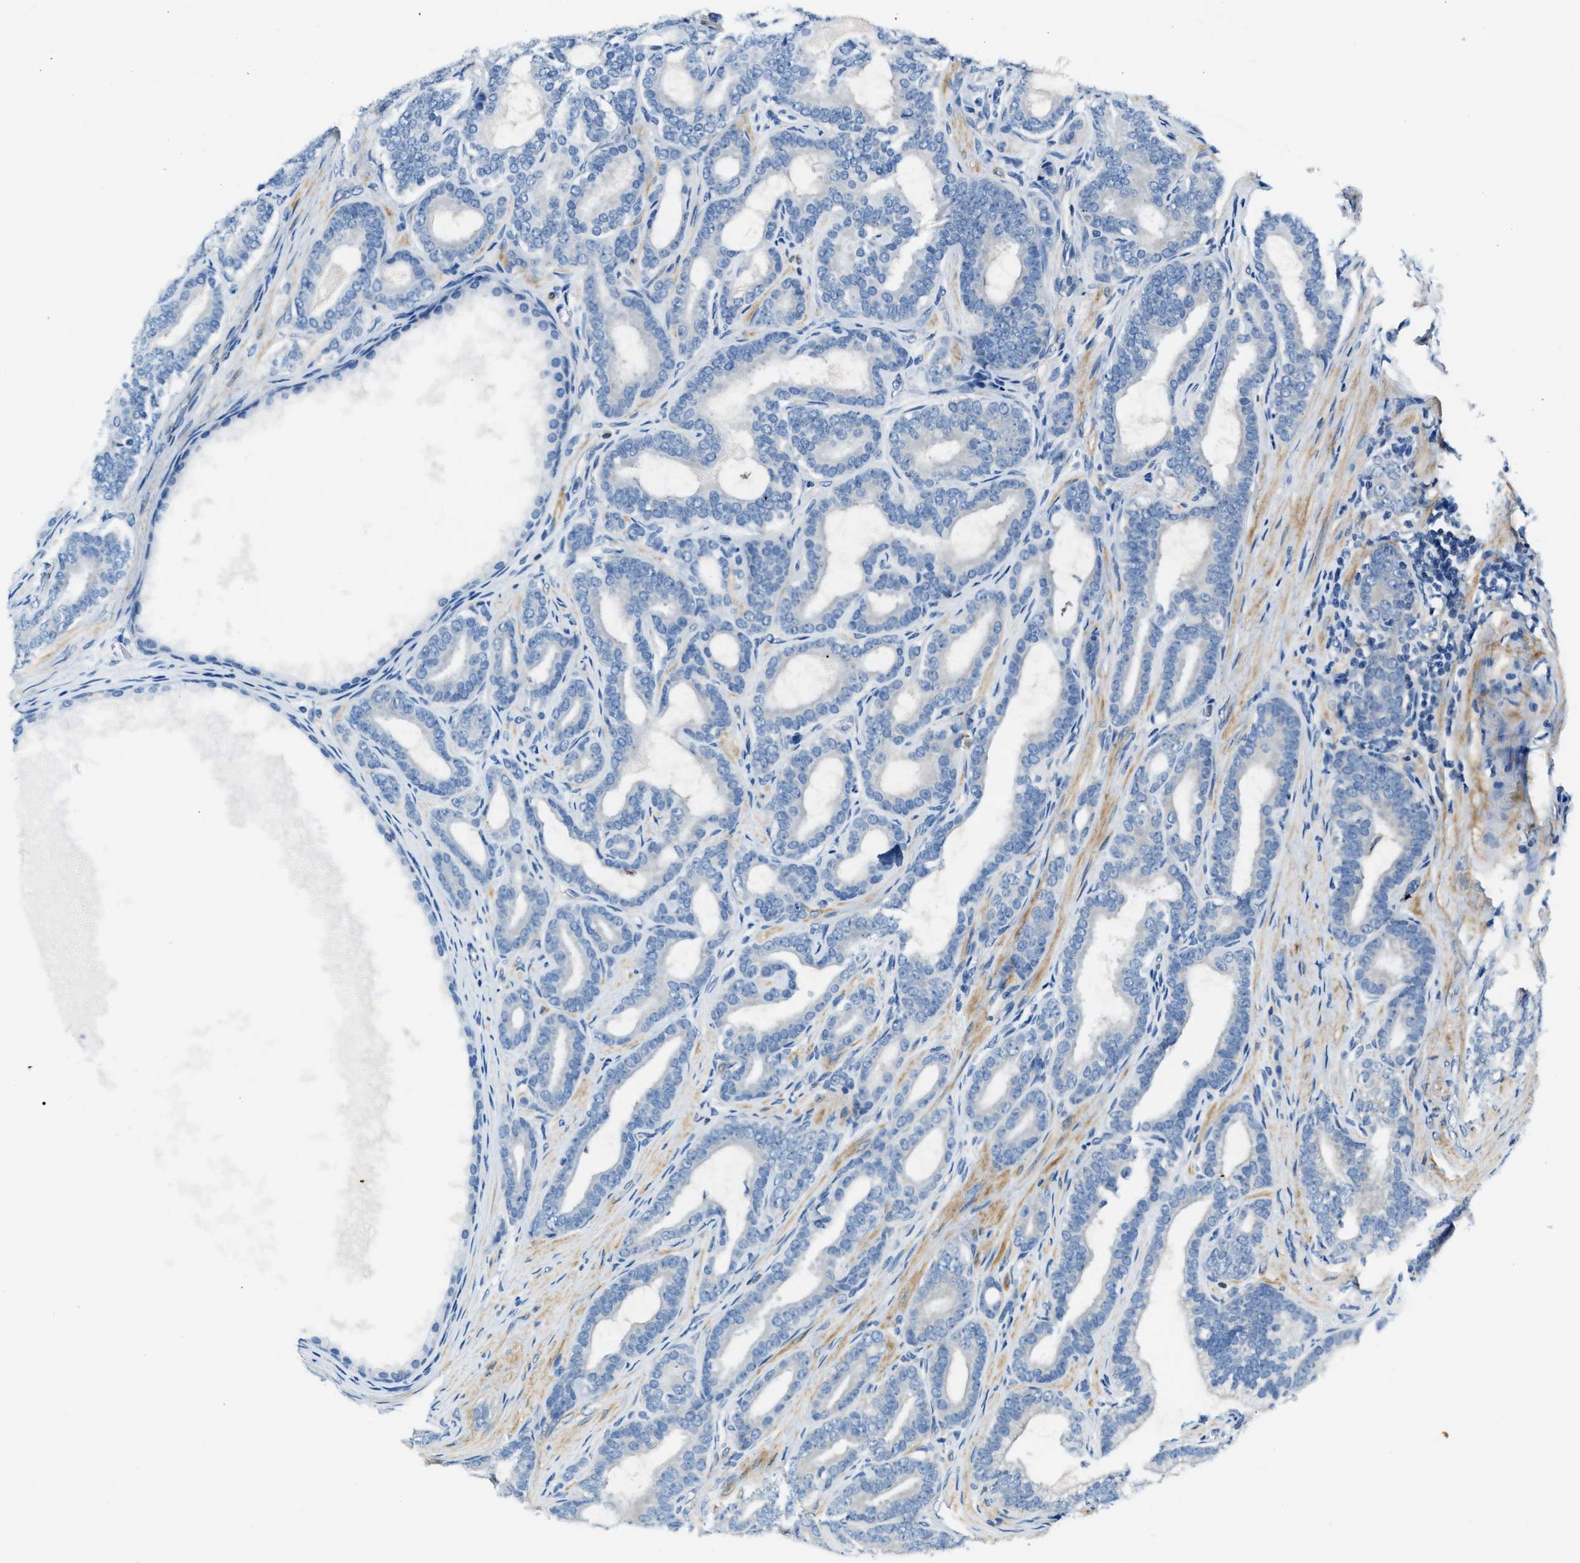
{"staining": {"intensity": "negative", "quantity": "none", "location": "none"}, "tissue": "prostate cancer", "cell_type": "Tumor cells", "image_type": "cancer", "snomed": [{"axis": "morphology", "description": "Adenocarcinoma, High grade"}, {"axis": "topography", "description": "Prostate"}], "caption": "Histopathology image shows no protein positivity in tumor cells of adenocarcinoma (high-grade) (prostate) tissue.", "gene": "EIF2AK2", "patient": {"sex": "male", "age": 60}}